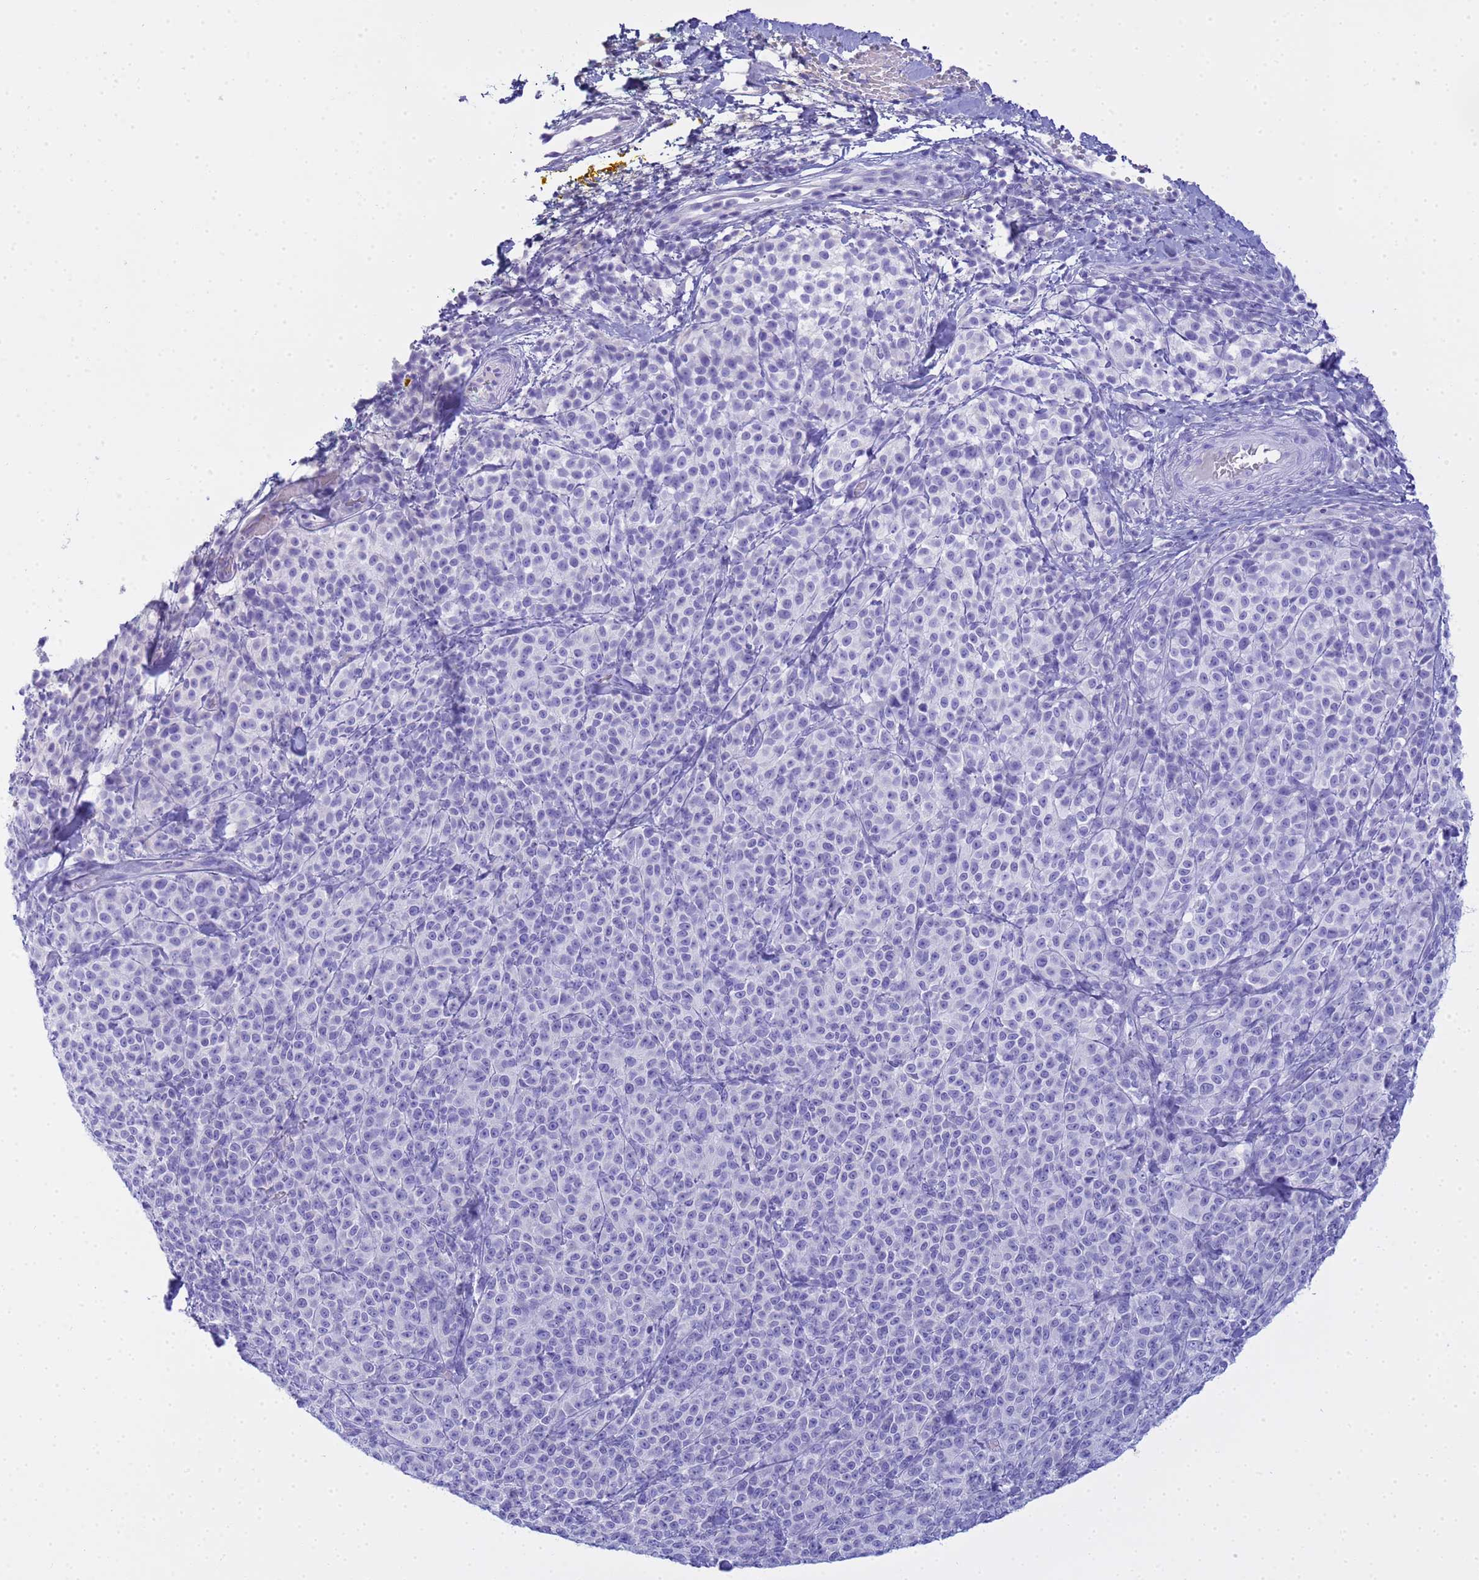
{"staining": {"intensity": "negative", "quantity": "none", "location": "none"}, "tissue": "melanoma", "cell_type": "Tumor cells", "image_type": "cancer", "snomed": [{"axis": "morphology", "description": "Normal tissue, NOS"}, {"axis": "morphology", "description": "Malignant melanoma, NOS"}, {"axis": "topography", "description": "Skin"}], "caption": "There is no significant expression in tumor cells of malignant melanoma. (Stains: DAB immunohistochemistry (IHC) with hematoxylin counter stain, Microscopy: brightfield microscopy at high magnification).", "gene": "AQP12A", "patient": {"sex": "female", "age": 34}}